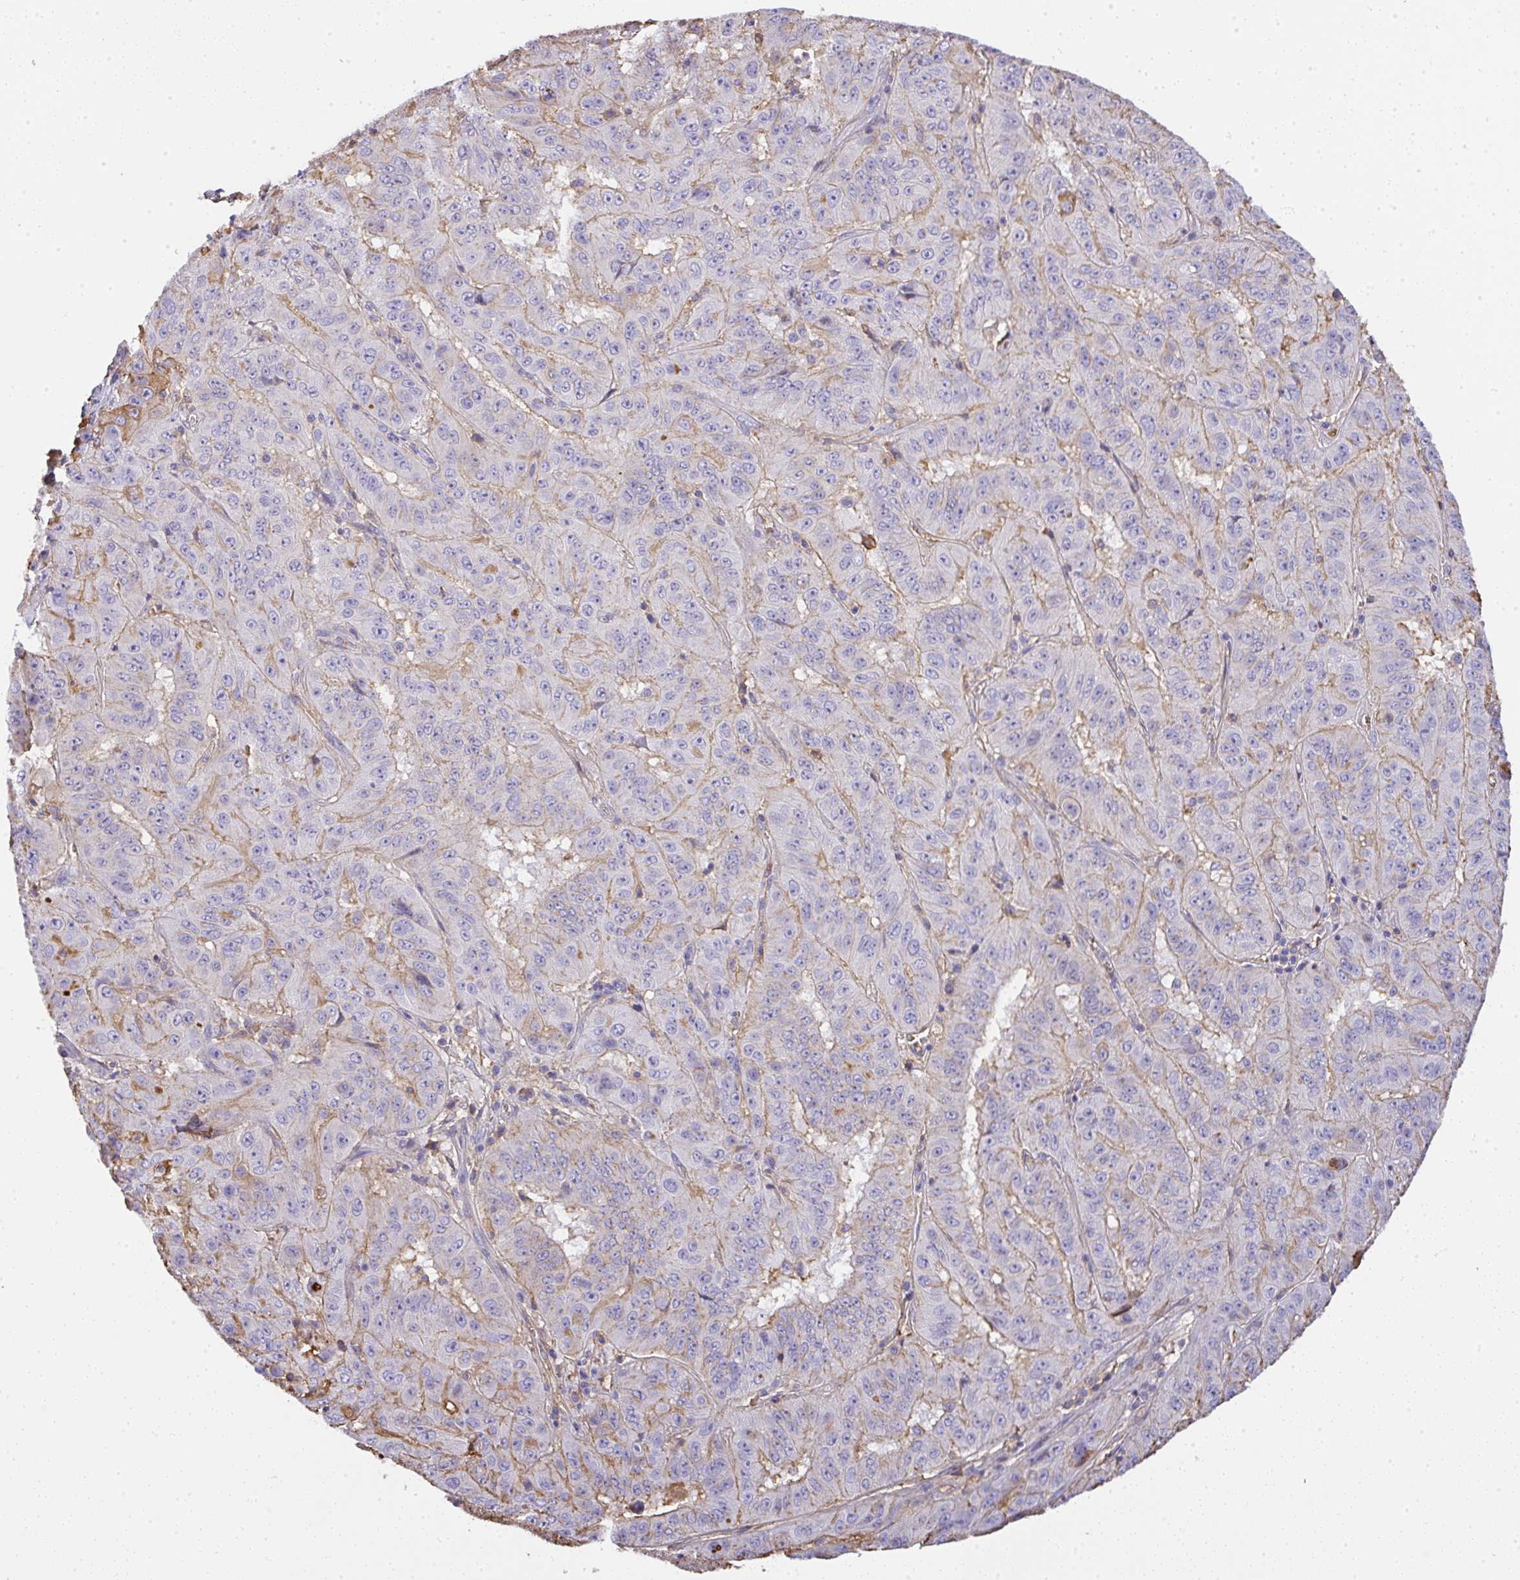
{"staining": {"intensity": "weak", "quantity": "25%-75%", "location": "cytoplasmic/membranous"}, "tissue": "pancreatic cancer", "cell_type": "Tumor cells", "image_type": "cancer", "snomed": [{"axis": "morphology", "description": "Adenocarcinoma, NOS"}, {"axis": "topography", "description": "Pancreas"}], "caption": "DAB immunohistochemical staining of human pancreatic cancer (adenocarcinoma) shows weak cytoplasmic/membranous protein staining in about 25%-75% of tumor cells. The staining was performed using DAB (3,3'-diaminobenzidine) to visualize the protein expression in brown, while the nuclei were stained in blue with hematoxylin (Magnification: 20x).", "gene": "SMYD5", "patient": {"sex": "male", "age": 63}}